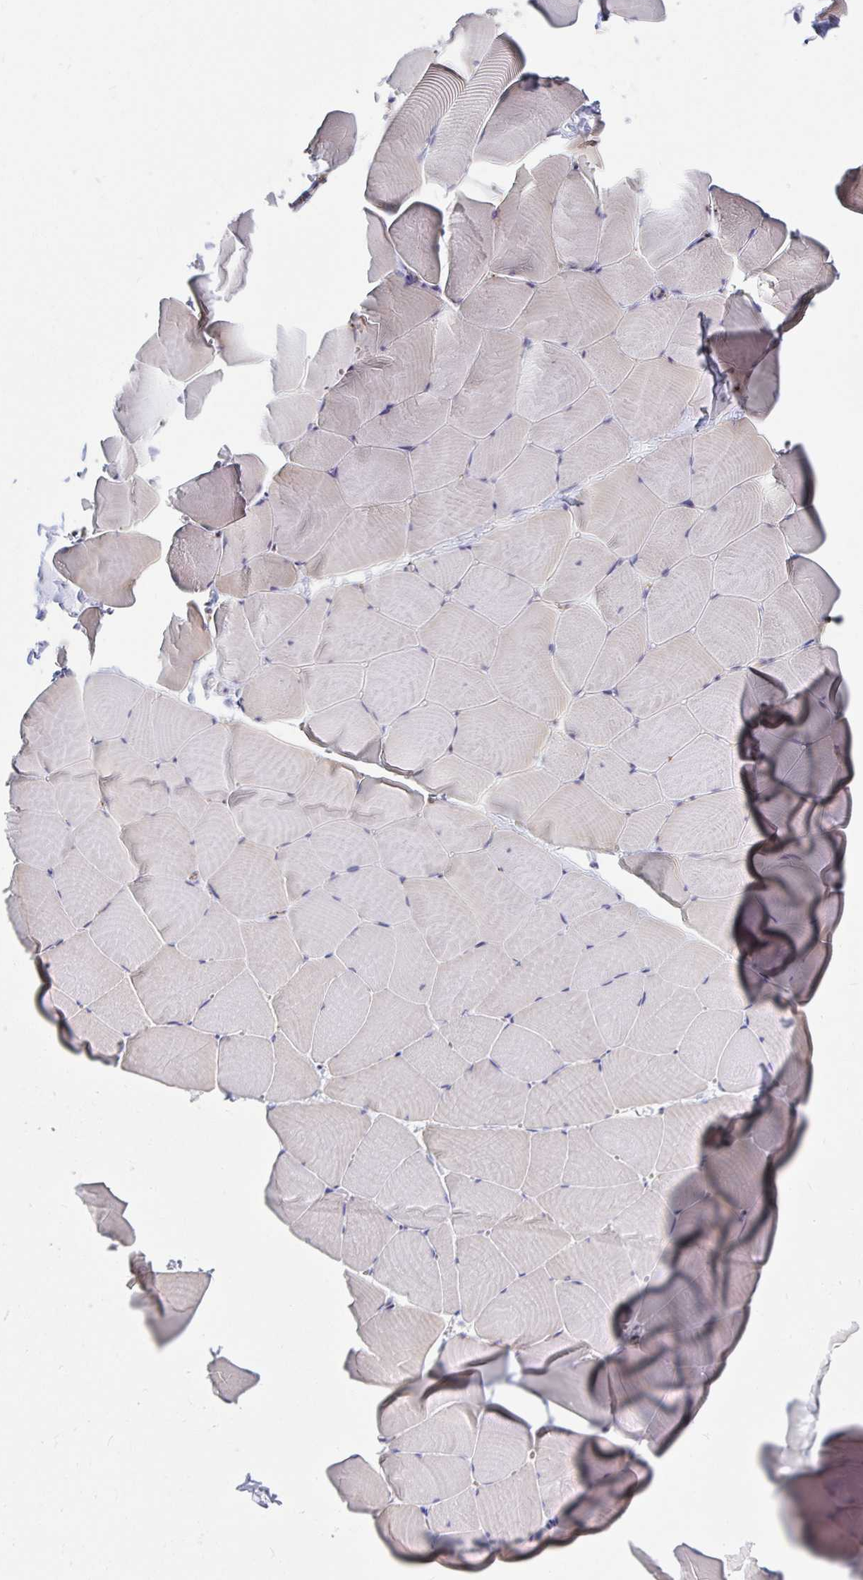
{"staining": {"intensity": "negative", "quantity": "none", "location": "none"}, "tissue": "skeletal muscle", "cell_type": "Myocytes", "image_type": "normal", "snomed": [{"axis": "morphology", "description": "Normal tissue, NOS"}, {"axis": "topography", "description": "Skeletal muscle"}], "caption": "The image displays no significant expression in myocytes of skeletal muscle.", "gene": "NOCT", "patient": {"sex": "male", "age": 25}}